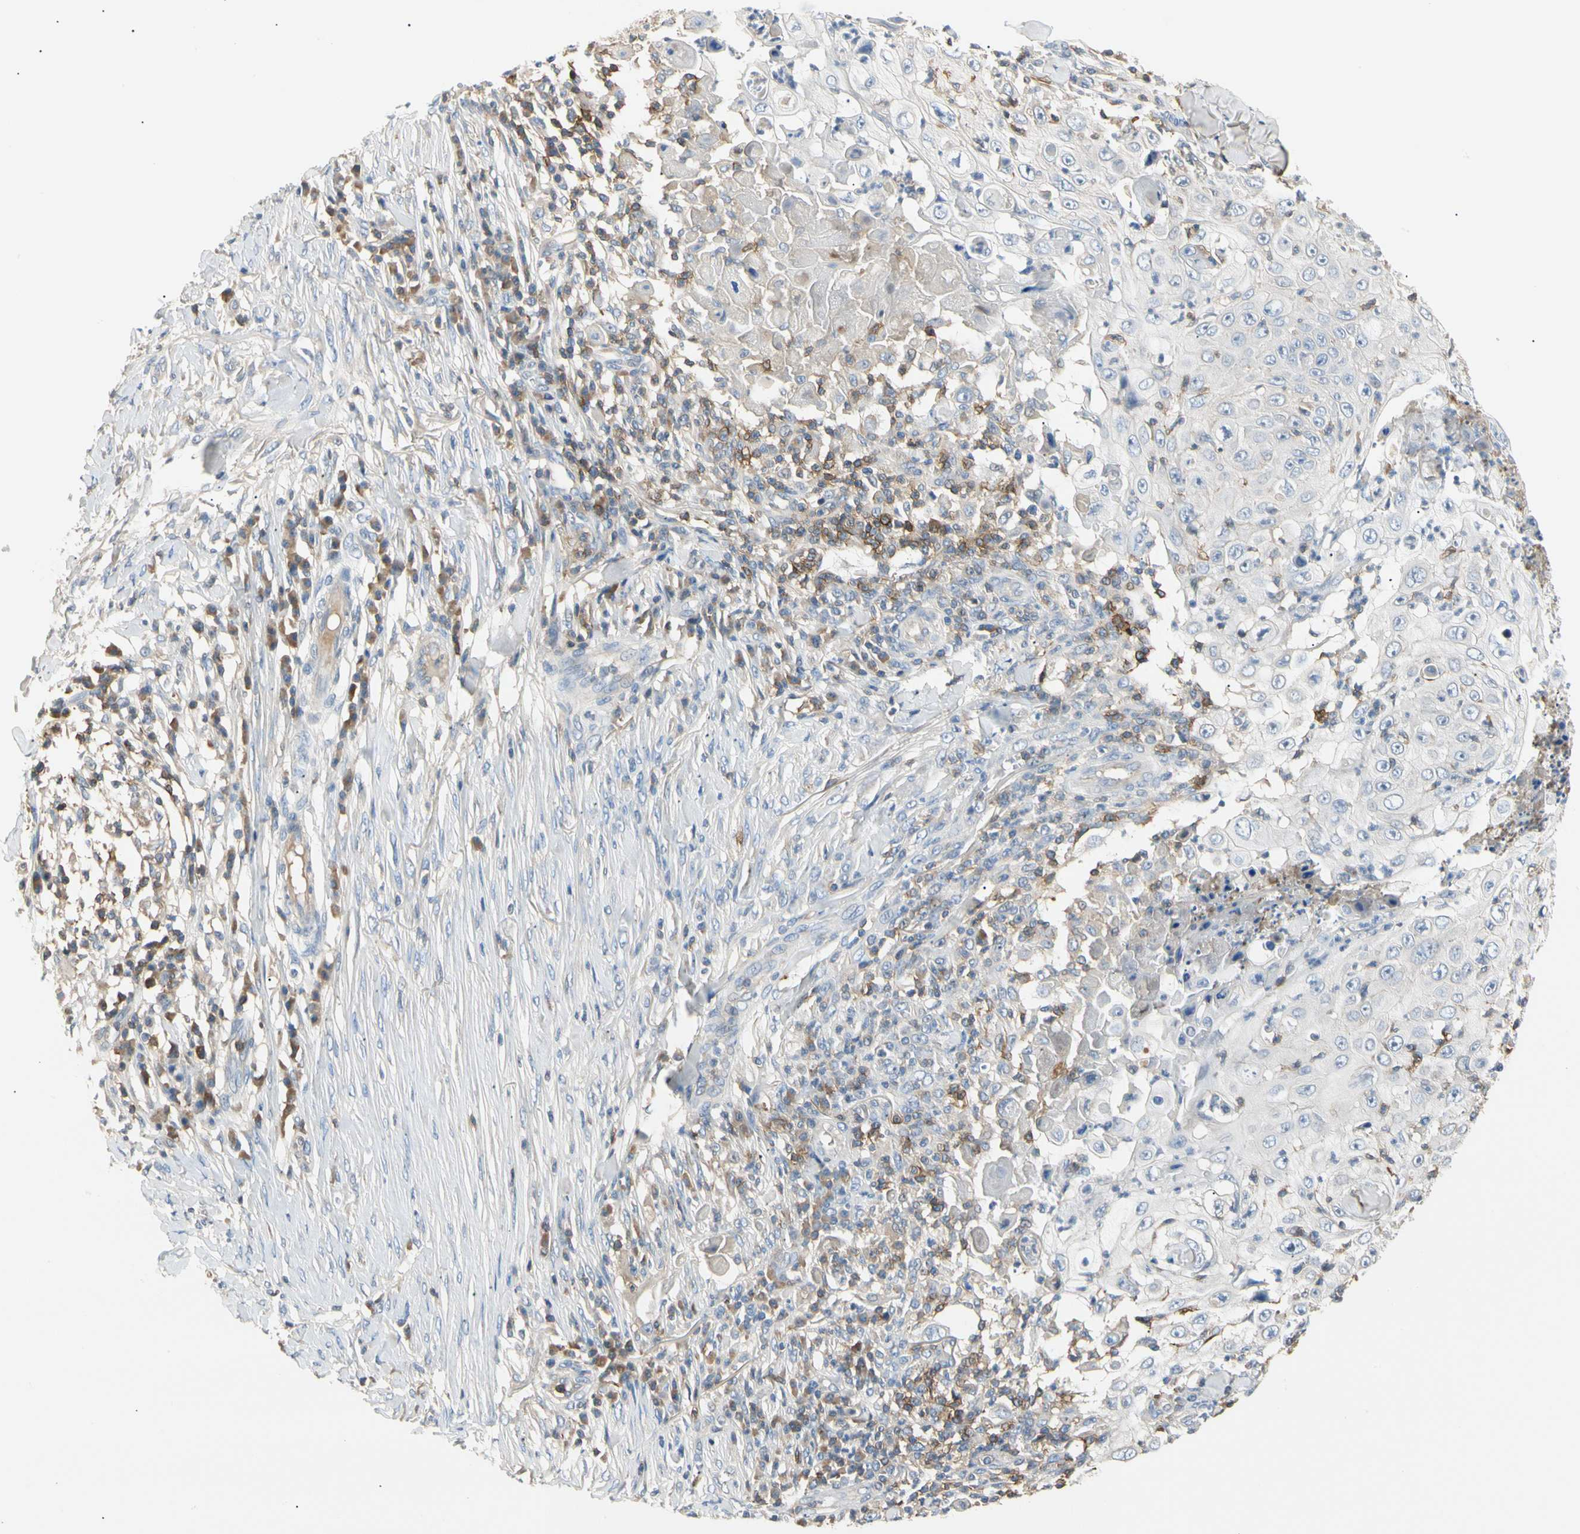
{"staining": {"intensity": "negative", "quantity": "none", "location": "none"}, "tissue": "skin cancer", "cell_type": "Tumor cells", "image_type": "cancer", "snomed": [{"axis": "morphology", "description": "Squamous cell carcinoma, NOS"}, {"axis": "topography", "description": "Skin"}], "caption": "This image is of skin squamous cell carcinoma stained with immunohistochemistry (IHC) to label a protein in brown with the nuclei are counter-stained blue. There is no positivity in tumor cells.", "gene": "TNFRSF18", "patient": {"sex": "male", "age": 86}}